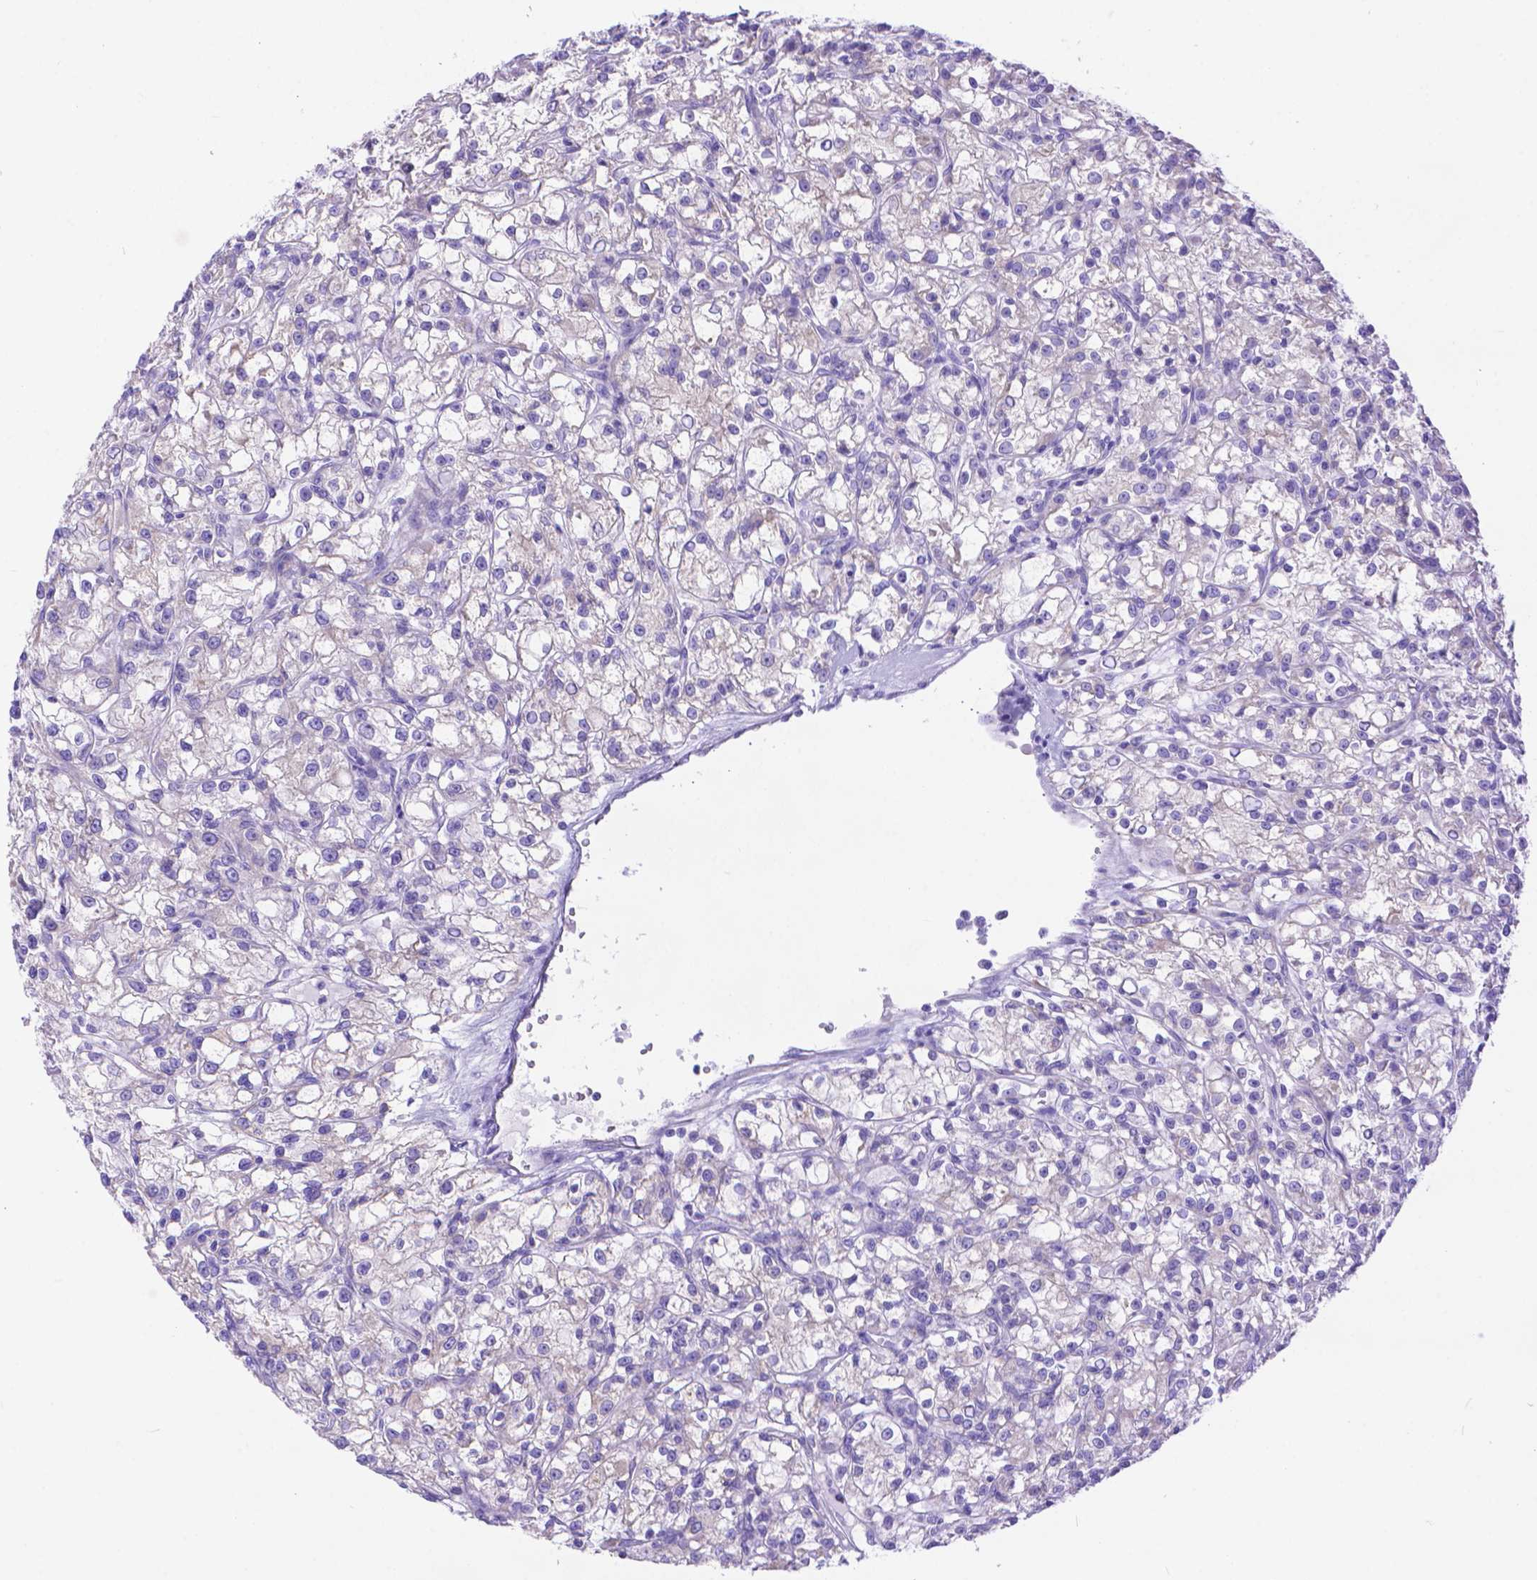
{"staining": {"intensity": "negative", "quantity": "none", "location": "none"}, "tissue": "renal cancer", "cell_type": "Tumor cells", "image_type": "cancer", "snomed": [{"axis": "morphology", "description": "Adenocarcinoma, NOS"}, {"axis": "topography", "description": "Kidney"}], "caption": "The immunohistochemistry (IHC) micrograph has no significant positivity in tumor cells of renal cancer (adenocarcinoma) tissue. The staining is performed using DAB (3,3'-diaminobenzidine) brown chromogen with nuclei counter-stained in using hematoxylin.", "gene": "DHRS2", "patient": {"sex": "female", "age": 59}}